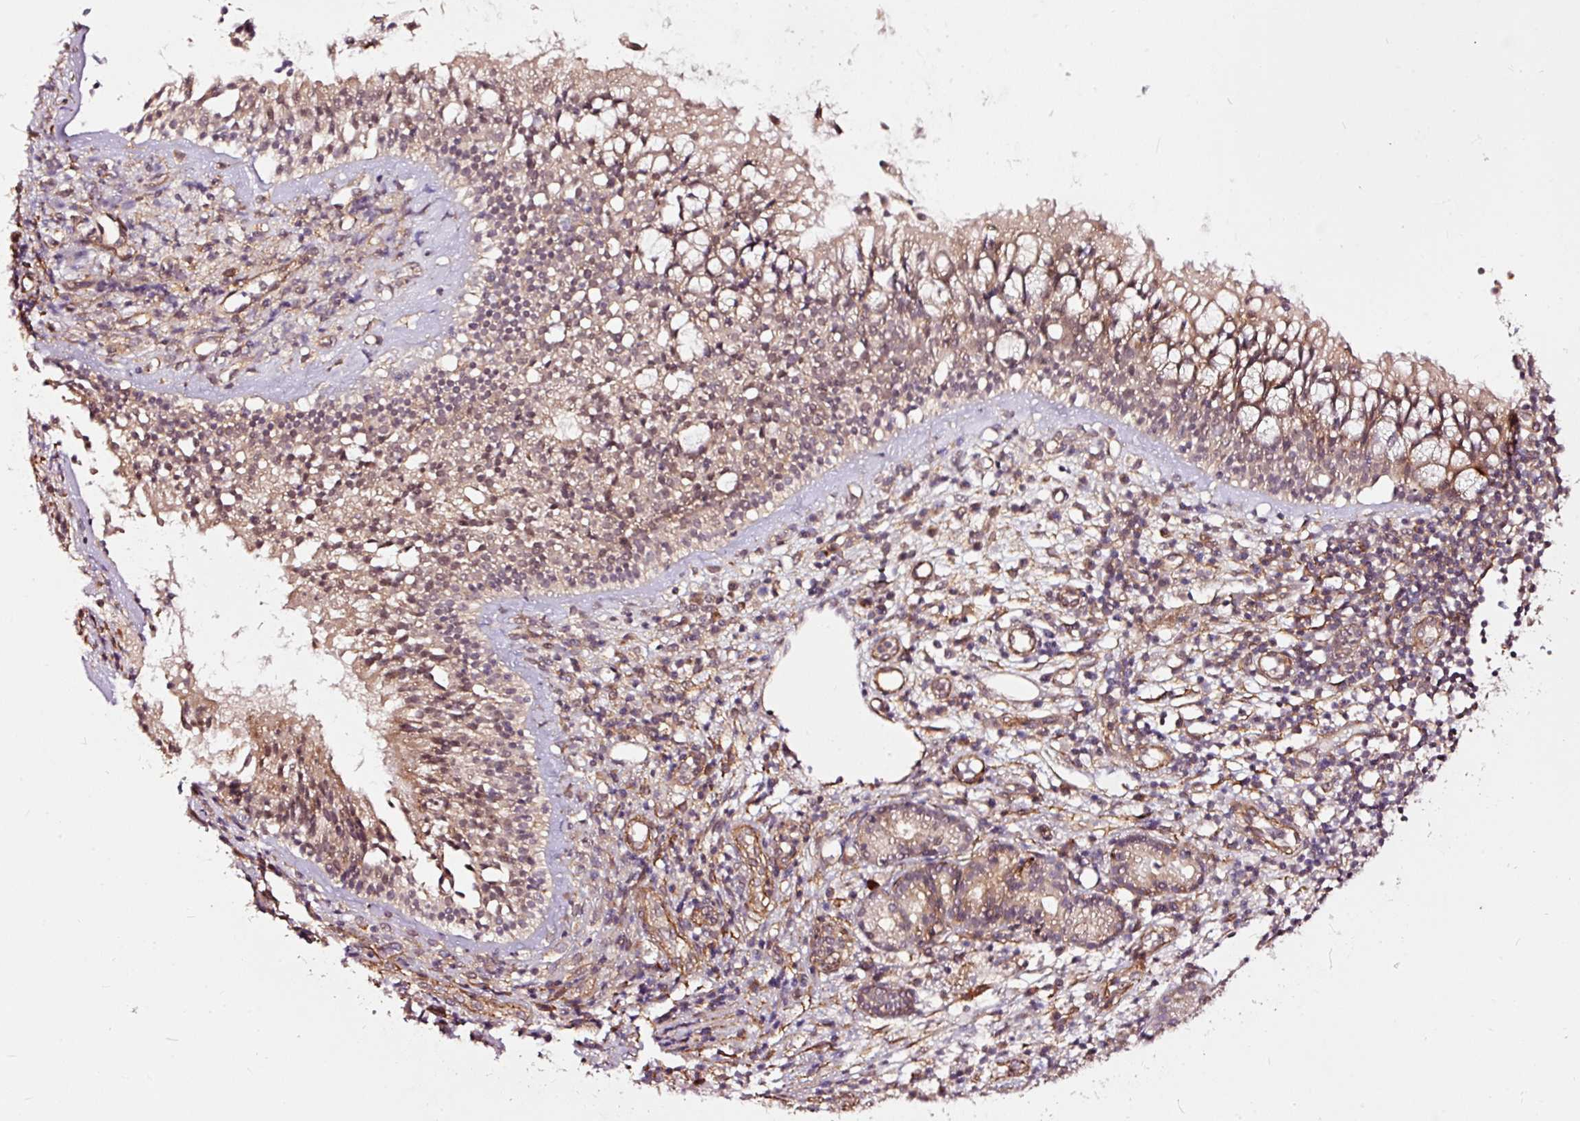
{"staining": {"intensity": "moderate", "quantity": "25%-75%", "location": "nuclear"}, "tissue": "nasopharynx", "cell_type": "Respiratory epithelial cells", "image_type": "normal", "snomed": [{"axis": "morphology", "description": "Normal tissue, NOS"}, {"axis": "topography", "description": "Nasopharynx"}], "caption": "Immunohistochemical staining of benign nasopharynx exhibits 25%-75% levels of moderate nuclear protein expression in approximately 25%-75% of respiratory epithelial cells. (DAB (3,3'-diaminobenzidine) = brown stain, brightfield microscopy at high magnification).", "gene": "TPM1", "patient": {"sex": "female", "age": 62}}